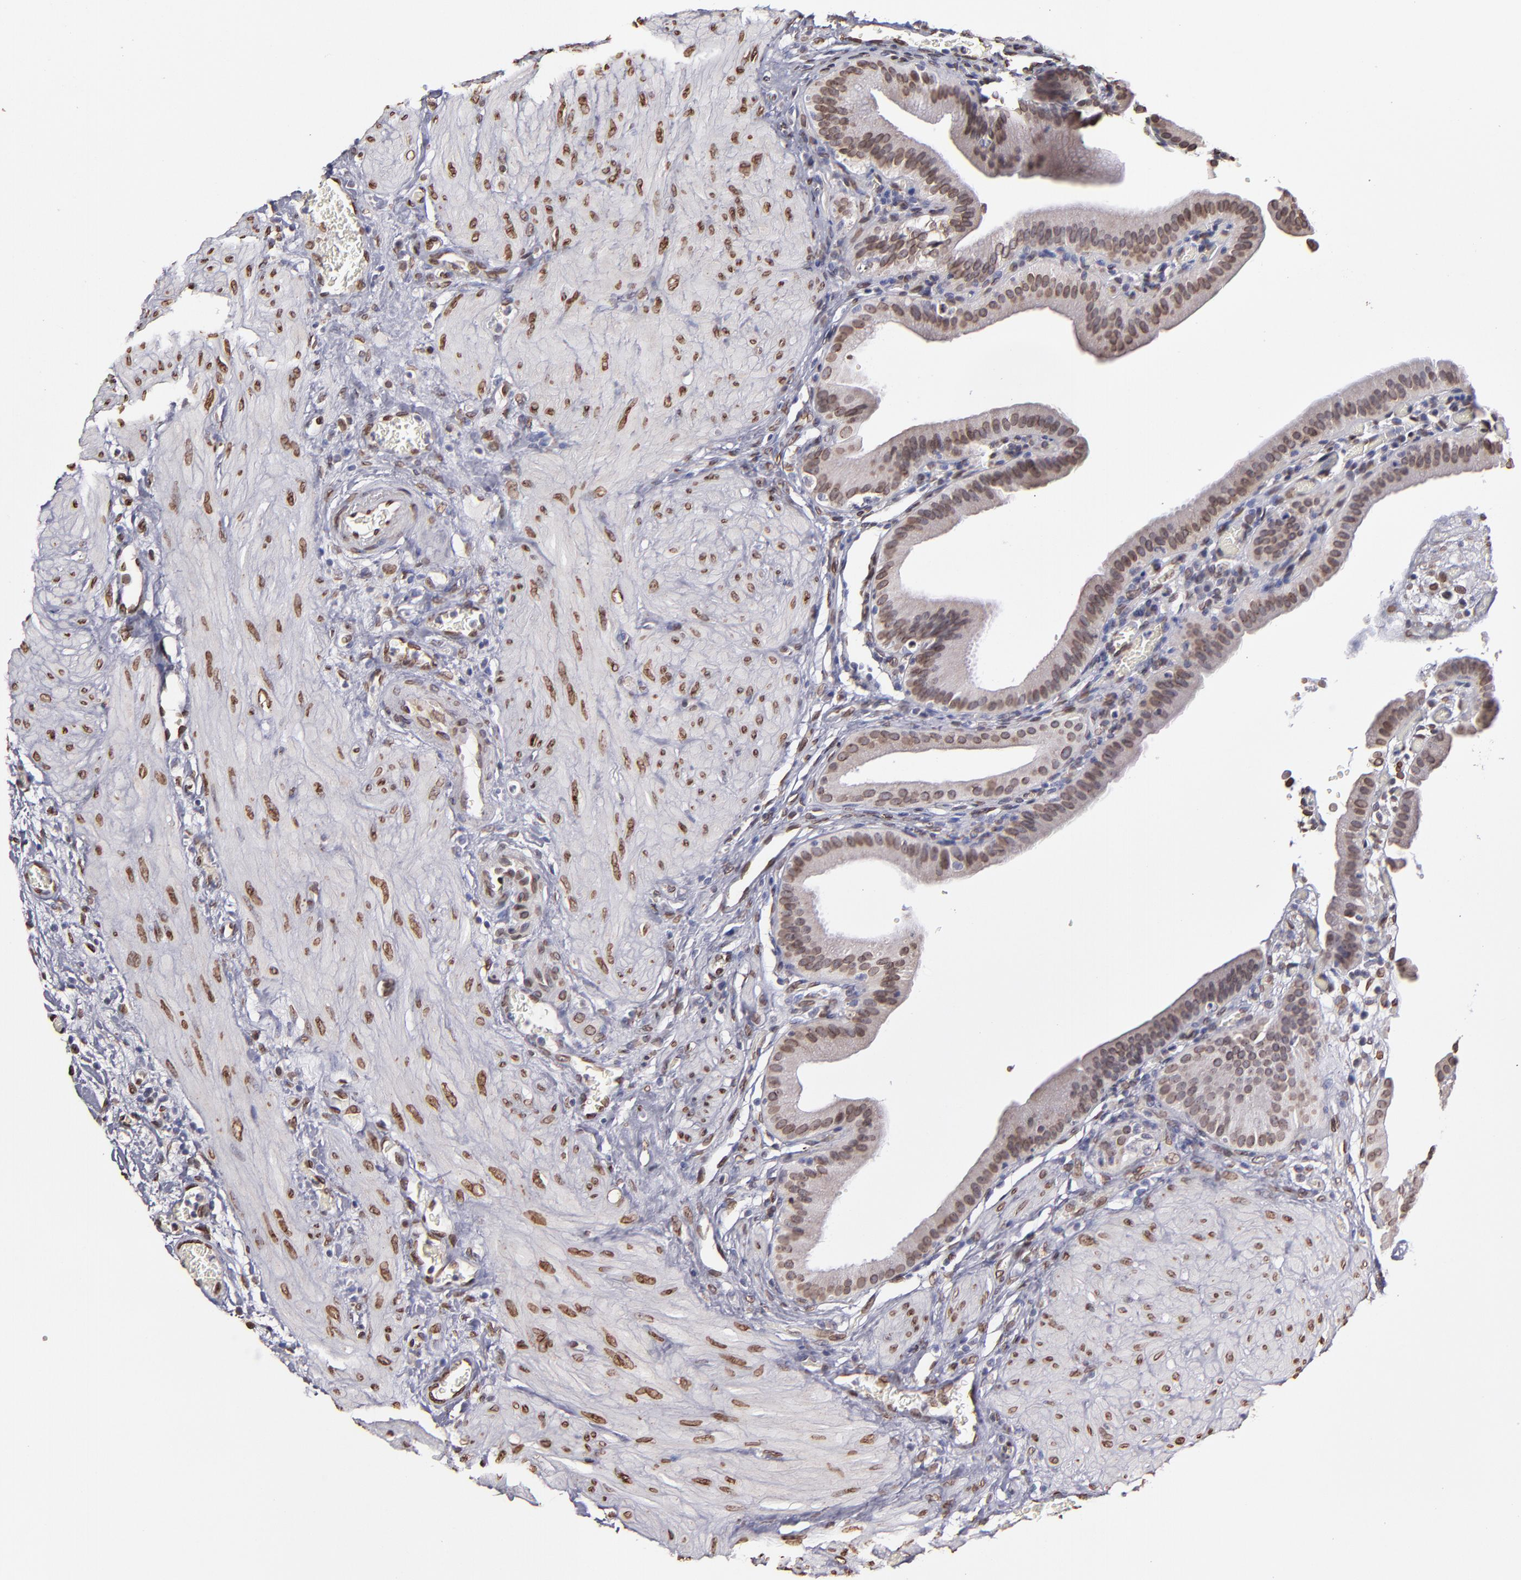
{"staining": {"intensity": "weak", "quantity": ">75%", "location": "cytoplasmic/membranous,nuclear"}, "tissue": "gallbladder", "cell_type": "Glandular cells", "image_type": "normal", "snomed": [{"axis": "morphology", "description": "Normal tissue, NOS"}, {"axis": "topography", "description": "Gallbladder"}], "caption": "Immunohistochemical staining of normal gallbladder displays low levels of weak cytoplasmic/membranous,nuclear staining in approximately >75% of glandular cells. (DAB (3,3'-diaminobenzidine) = brown stain, brightfield microscopy at high magnification).", "gene": "PUM3", "patient": {"sex": "female", "age": 75}}